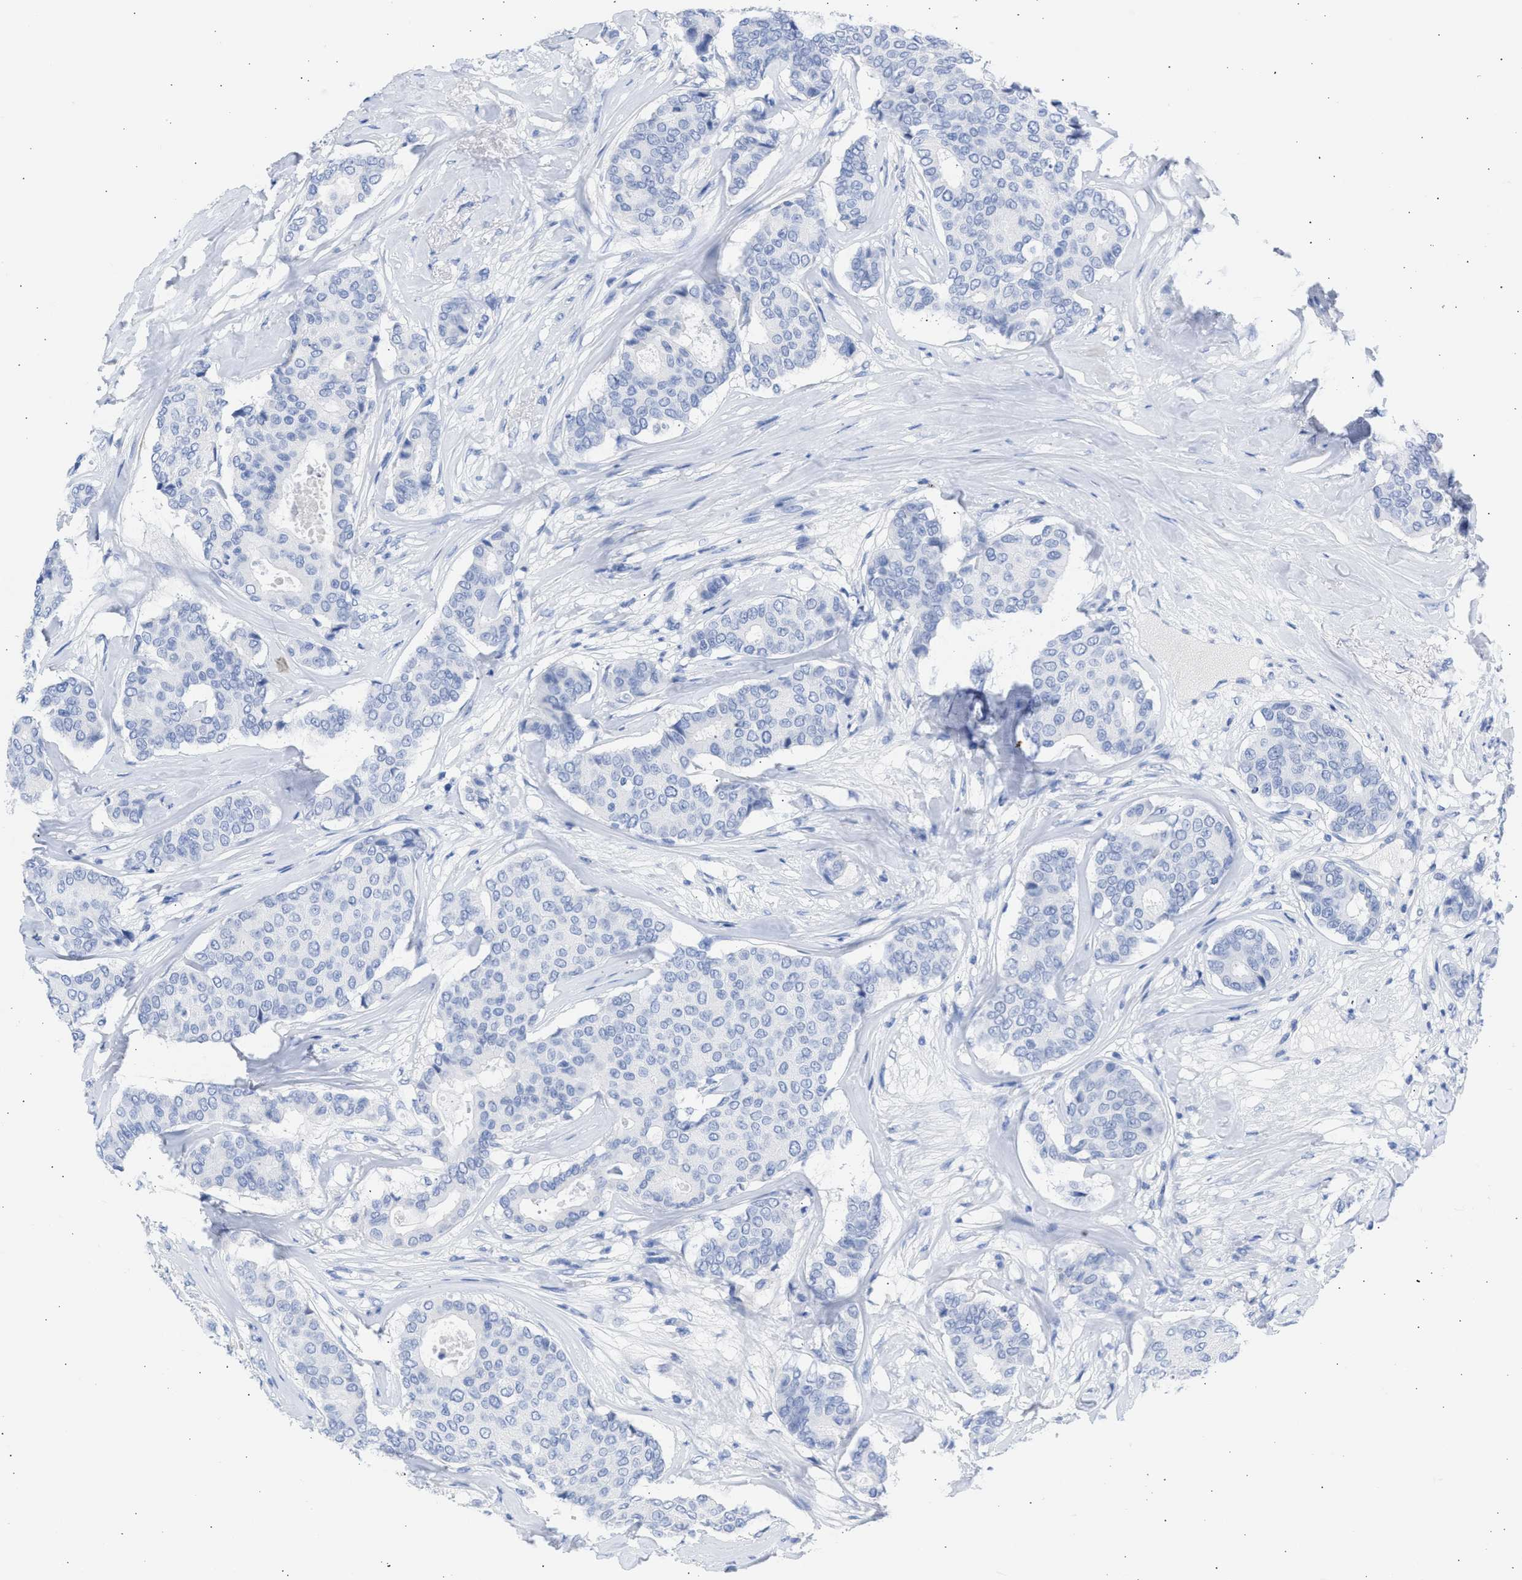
{"staining": {"intensity": "negative", "quantity": "none", "location": "none"}, "tissue": "breast cancer", "cell_type": "Tumor cells", "image_type": "cancer", "snomed": [{"axis": "morphology", "description": "Duct carcinoma"}, {"axis": "topography", "description": "Breast"}], "caption": "The immunohistochemistry (IHC) micrograph has no significant staining in tumor cells of breast infiltrating ductal carcinoma tissue. (DAB (3,3'-diaminobenzidine) immunohistochemistry, high magnification).", "gene": "NCAM1", "patient": {"sex": "female", "age": 75}}